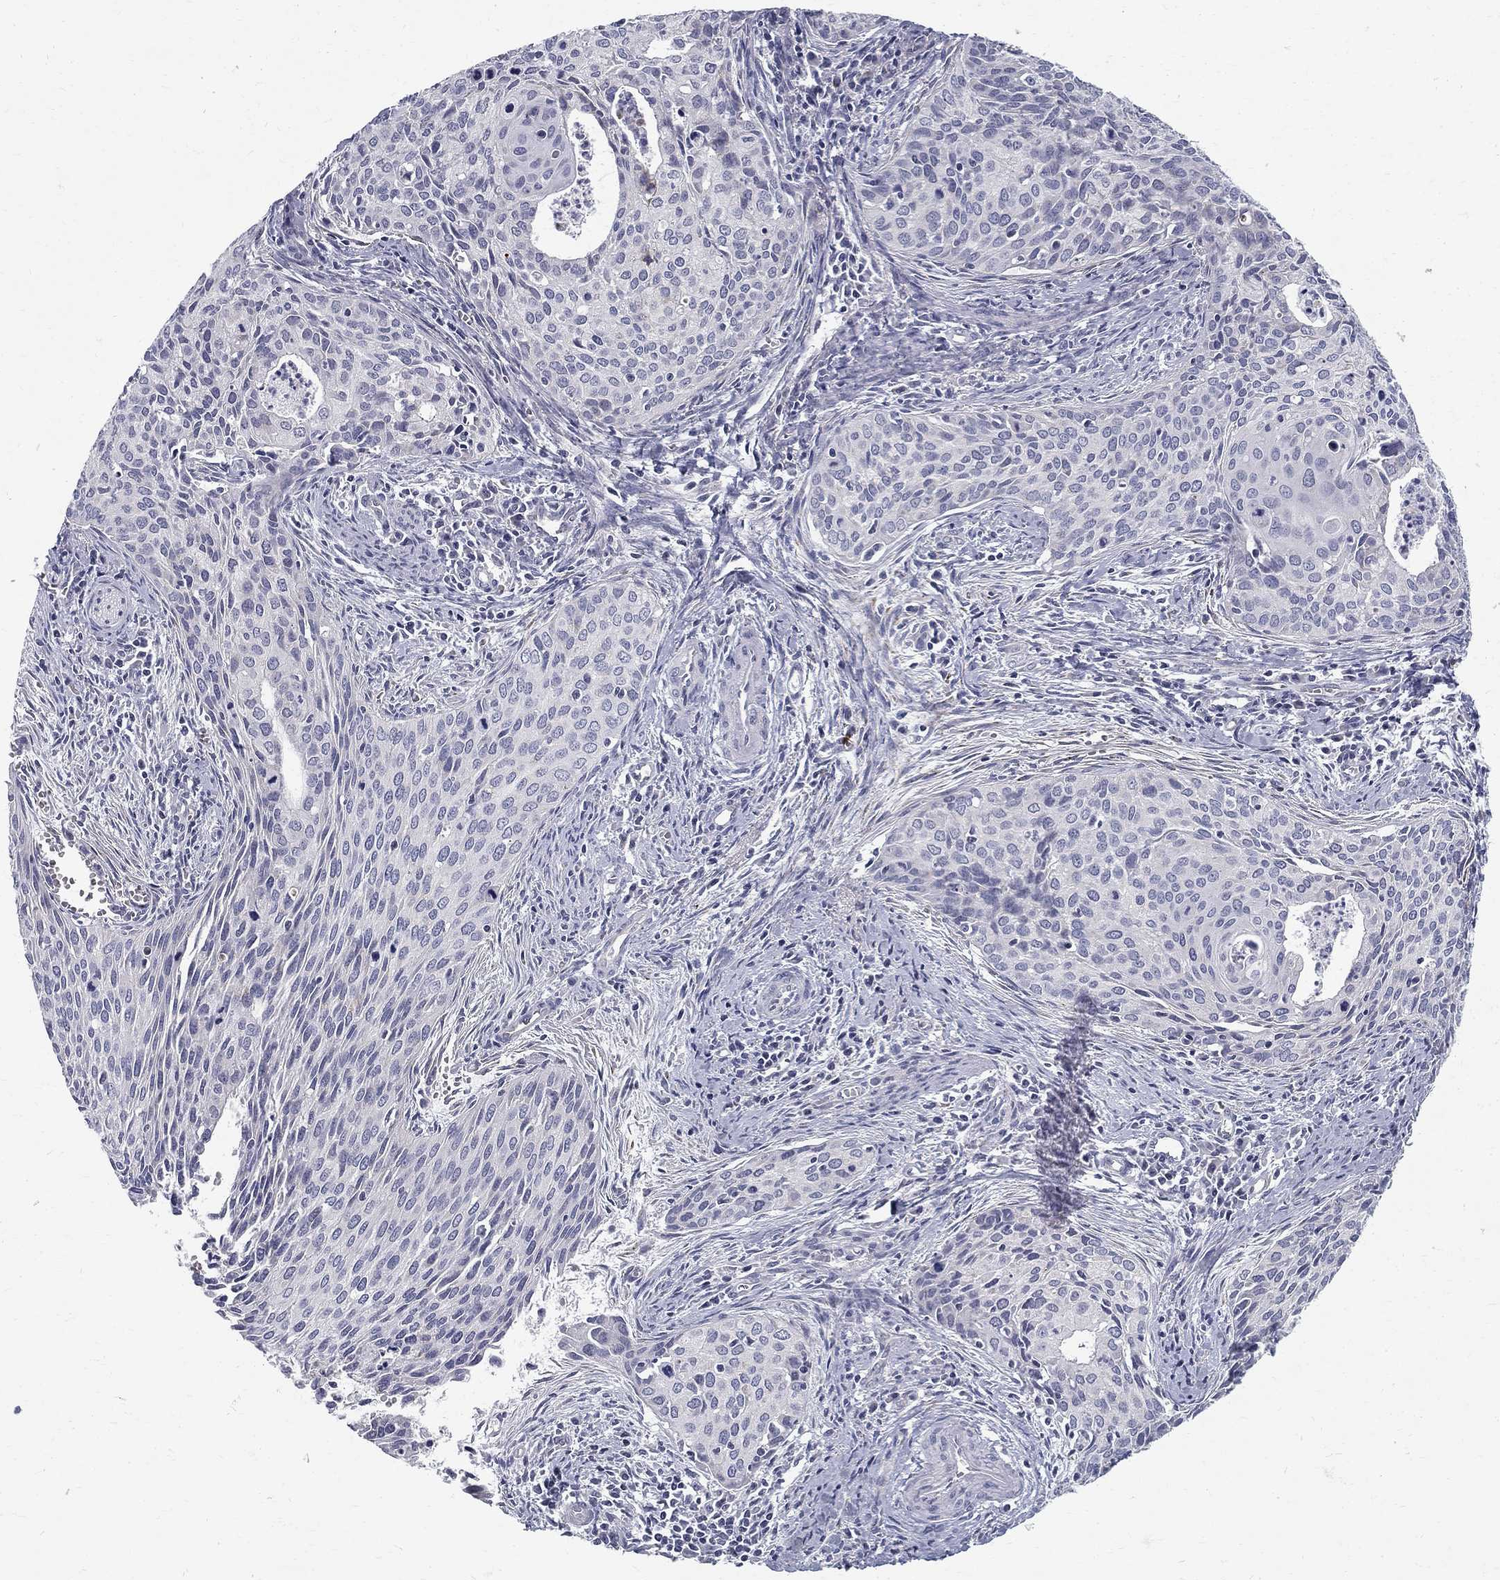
{"staining": {"intensity": "negative", "quantity": "none", "location": "none"}, "tissue": "cervical cancer", "cell_type": "Tumor cells", "image_type": "cancer", "snomed": [{"axis": "morphology", "description": "Squamous cell carcinoma, NOS"}, {"axis": "topography", "description": "Cervix"}], "caption": "Histopathology image shows no significant protein positivity in tumor cells of cervical cancer.", "gene": "CLIC6", "patient": {"sex": "female", "age": 29}}